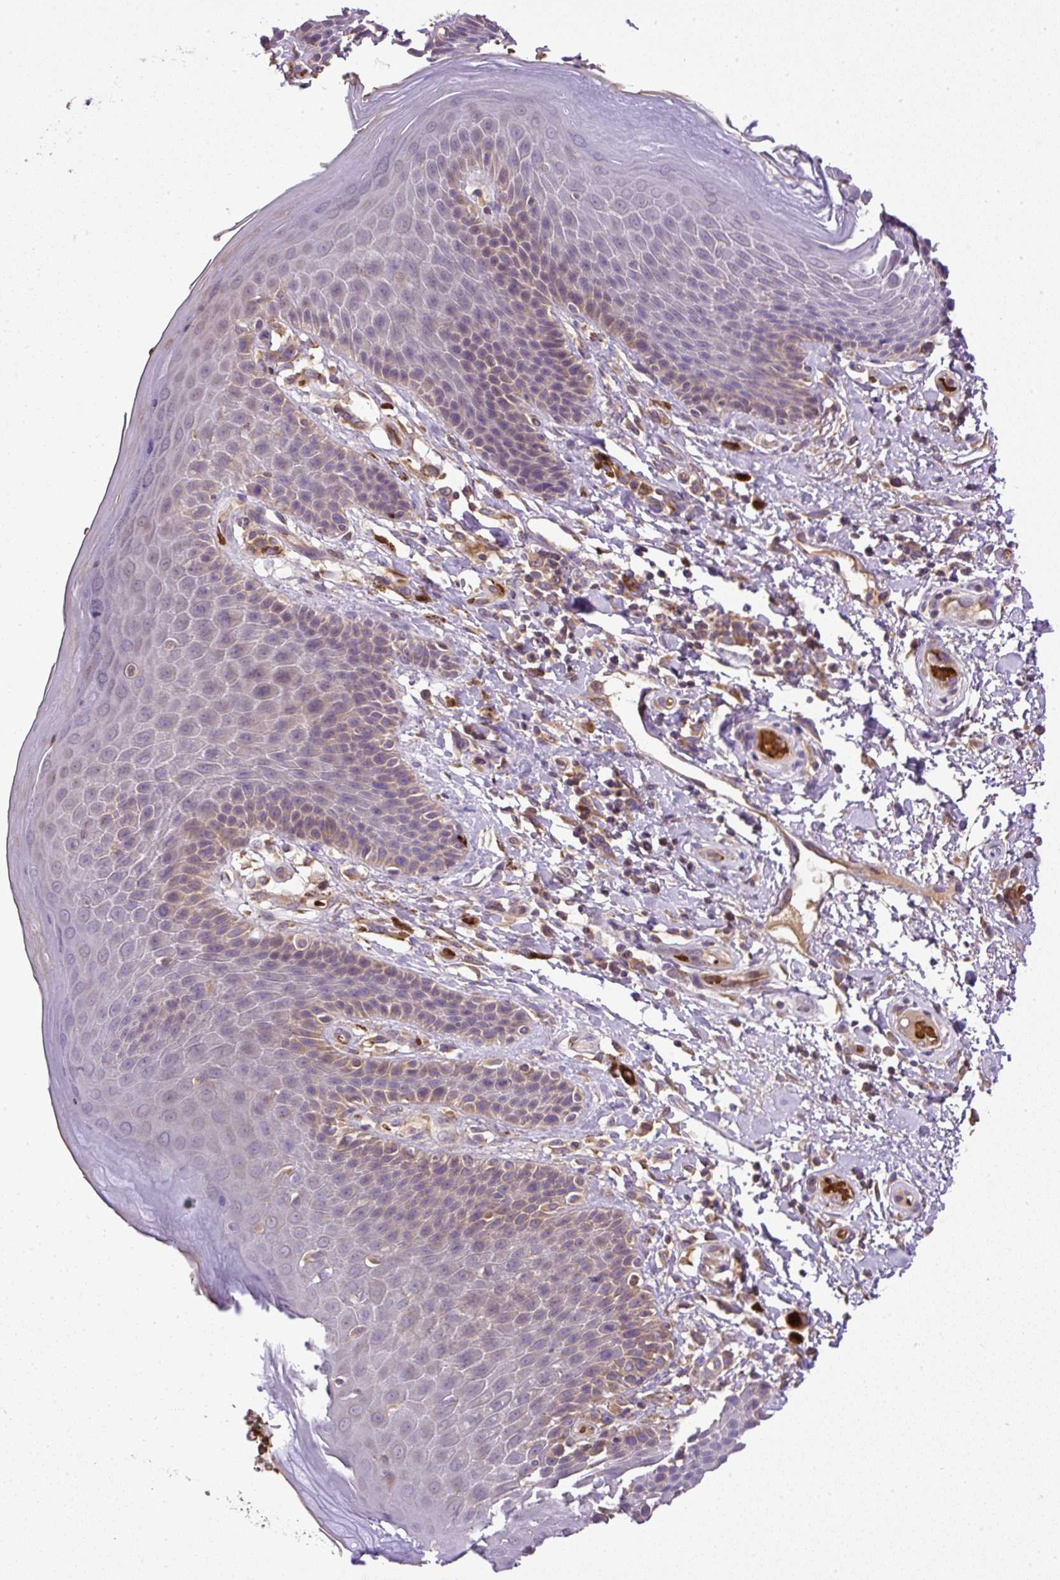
{"staining": {"intensity": "weak", "quantity": "<25%", "location": "cytoplasmic/membranous"}, "tissue": "skin", "cell_type": "Epidermal cells", "image_type": "normal", "snomed": [{"axis": "morphology", "description": "Normal tissue, NOS"}, {"axis": "topography", "description": "Peripheral nerve tissue"}], "caption": "High magnification brightfield microscopy of benign skin stained with DAB (3,3'-diaminobenzidine) (brown) and counterstained with hematoxylin (blue): epidermal cells show no significant expression. (Brightfield microscopy of DAB (3,3'-diaminobenzidine) immunohistochemistry (IHC) at high magnification).", "gene": "CXCL13", "patient": {"sex": "male", "age": 51}}